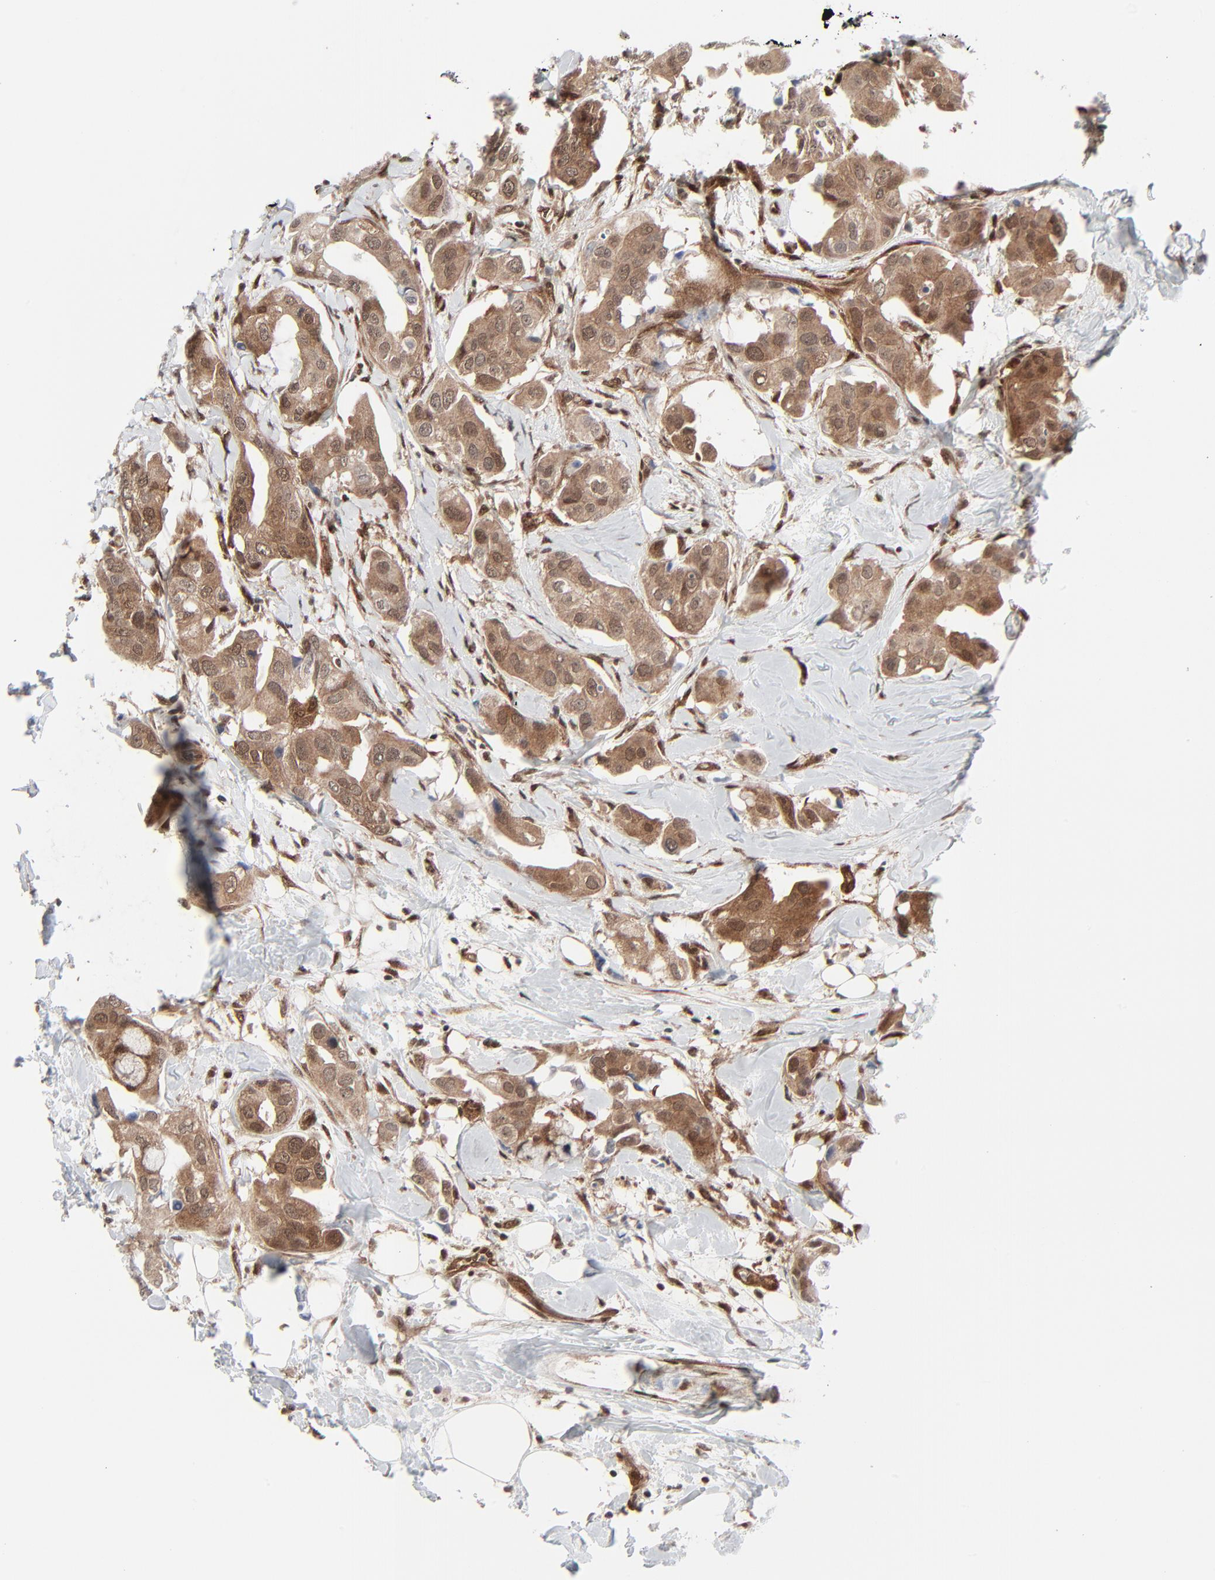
{"staining": {"intensity": "weak", "quantity": ">75%", "location": "cytoplasmic/membranous,nuclear"}, "tissue": "breast cancer", "cell_type": "Tumor cells", "image_type": "cancer", "snomed": [{"axis": "morphology", "description": "Duct carcinoma"}, {"axis": "topography", "description": "Breast"}], "caption": "Breast cancer was stained to show a protein in brown. There is low levels of weak cytoplasmic/membranous and nuclear staining in about >75% of tumor cells.", "gene": "AKT1", "patient": {"sex": "female", "age": 40}}